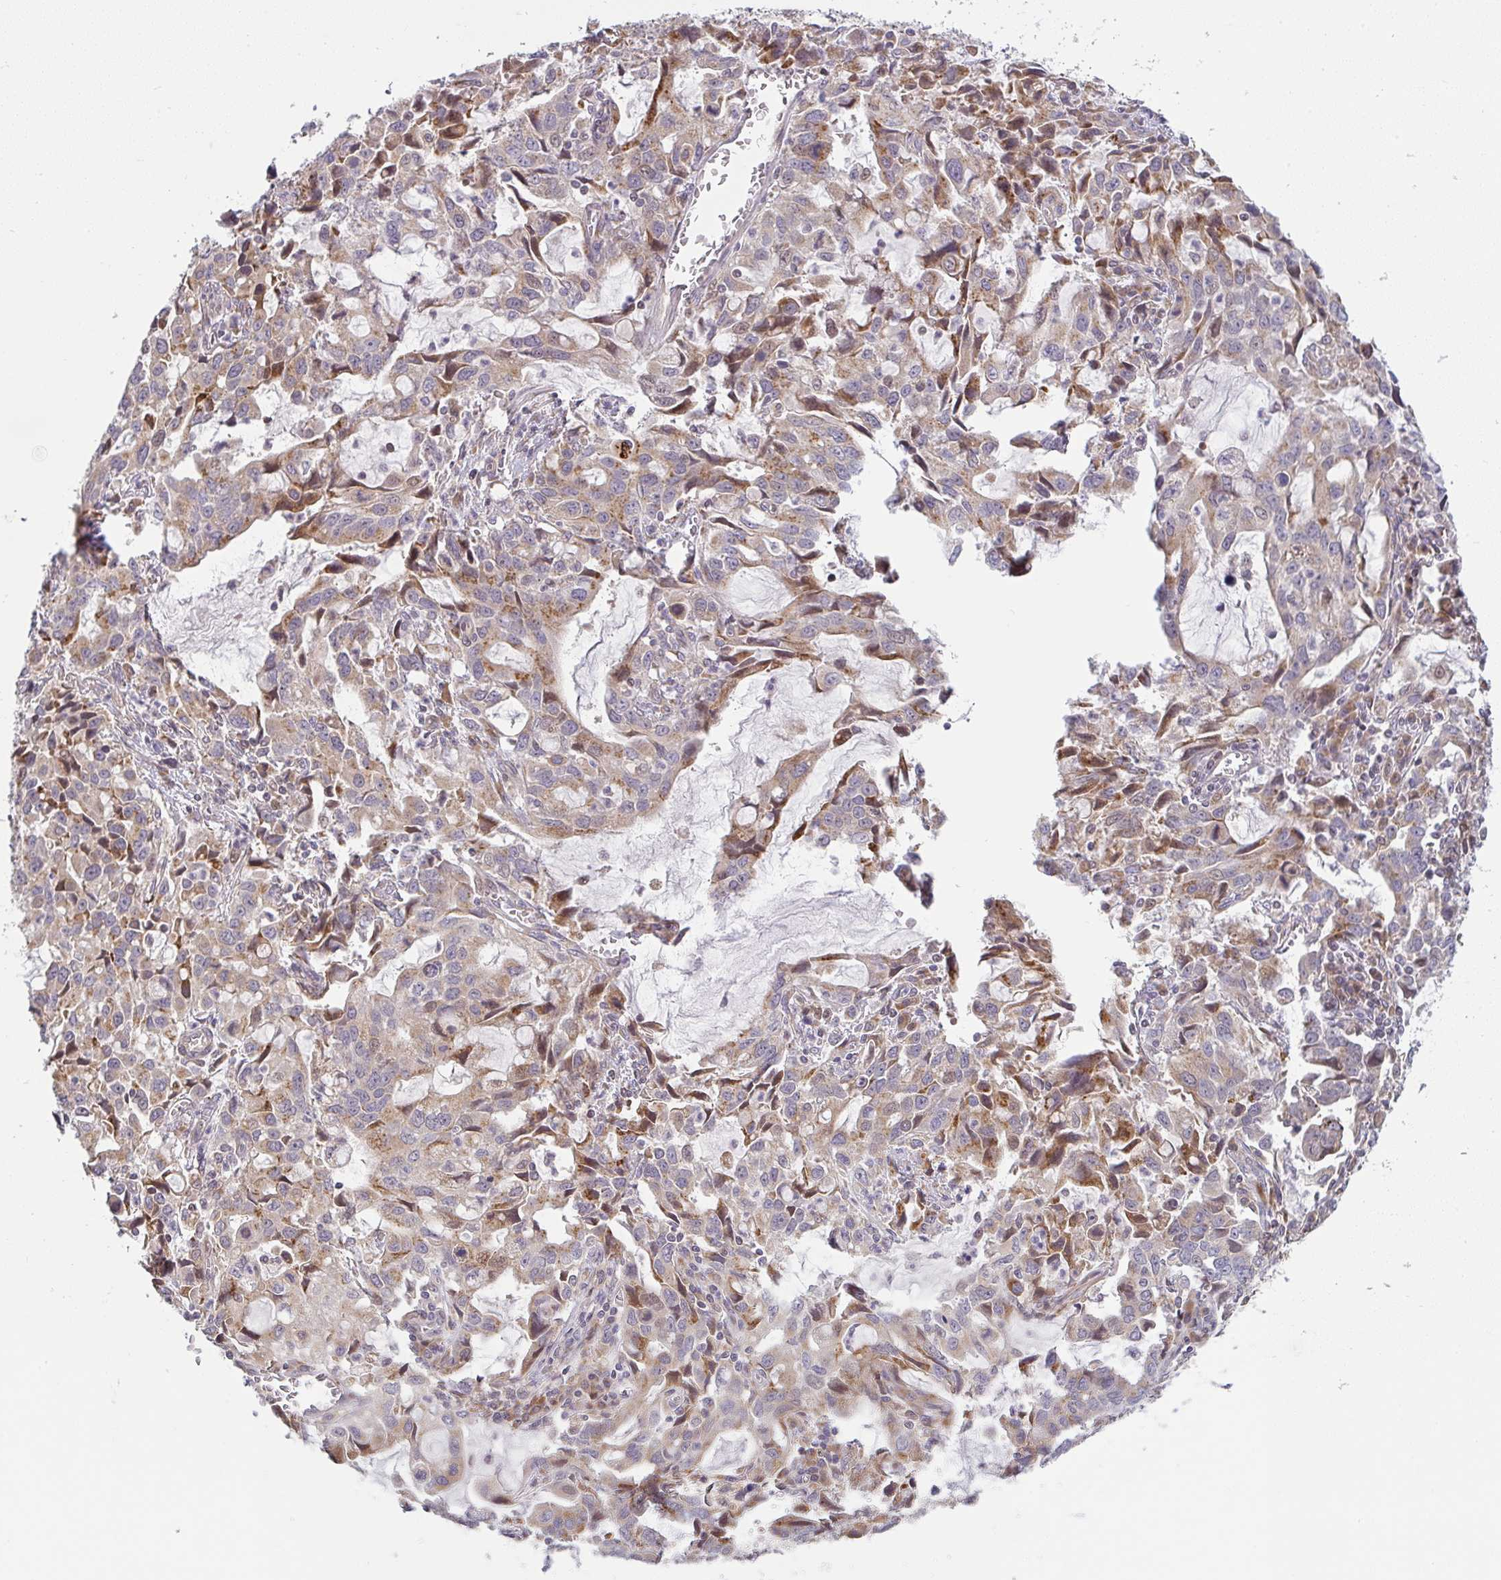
{"staining": {"intensity": "moderate", "quantity": ">75%", "location": "cytoplasmic/membranous"}, "tissue": "stomach cancer", "cell_type": "Tumor cells", "image_type": "cancer", "snomed": [{"axis": "morphology", "description": "Adenocarcinoma, NOS"}, {"axis": "topography", "description": "Stomach, upper"}], "caption": "Stomach adenocarcinoma stained for a protein (brown) displays moderate cytoplasmic/membranous positive positivity in approximately >75% of tumor cells.", "gene": "MOB1A", "patient": {"sex": "male", "age": 85}}